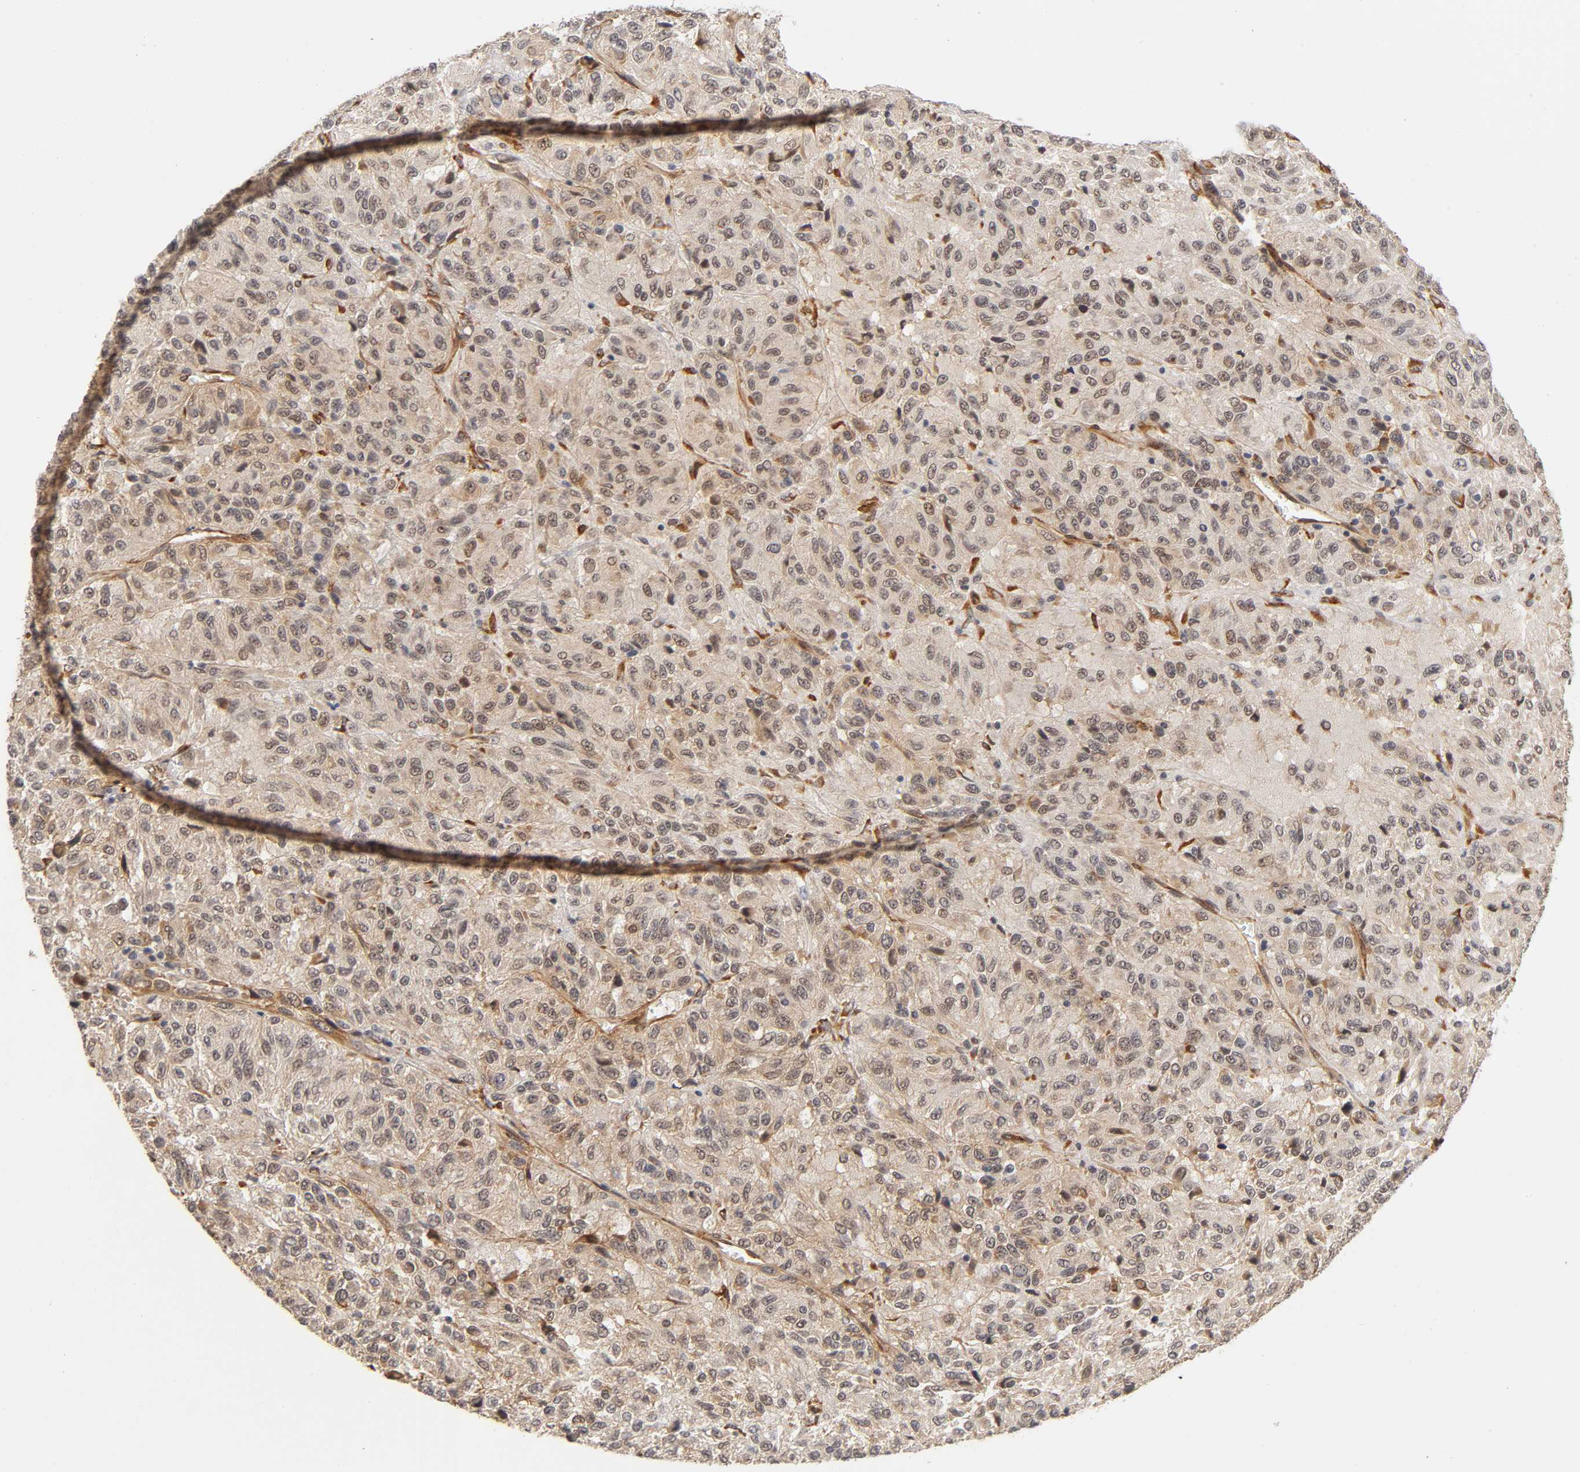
{"staining": {"intensity": "weak", "quantity": "25%-75%", "location": "cytoplasmic/membranous"}, "tissue": "melanoma", "cell_type": "Tumor cells", "image_type": "cancer", "snomed": [{"axis": "morphology", "description": "Malignant melanoma, Metastatic site"}, {"axis": "topography", "description": "Lung"}], "caption": "High-power microscopy captured an IHC image of malignant melanoma (metastatic site), revealing weak cytoplasmic/membranous positivity in approximately 25%-75% of tumor cells.", "gene": "LAMB1", "patient": {"sex": "male", "age": 64}}